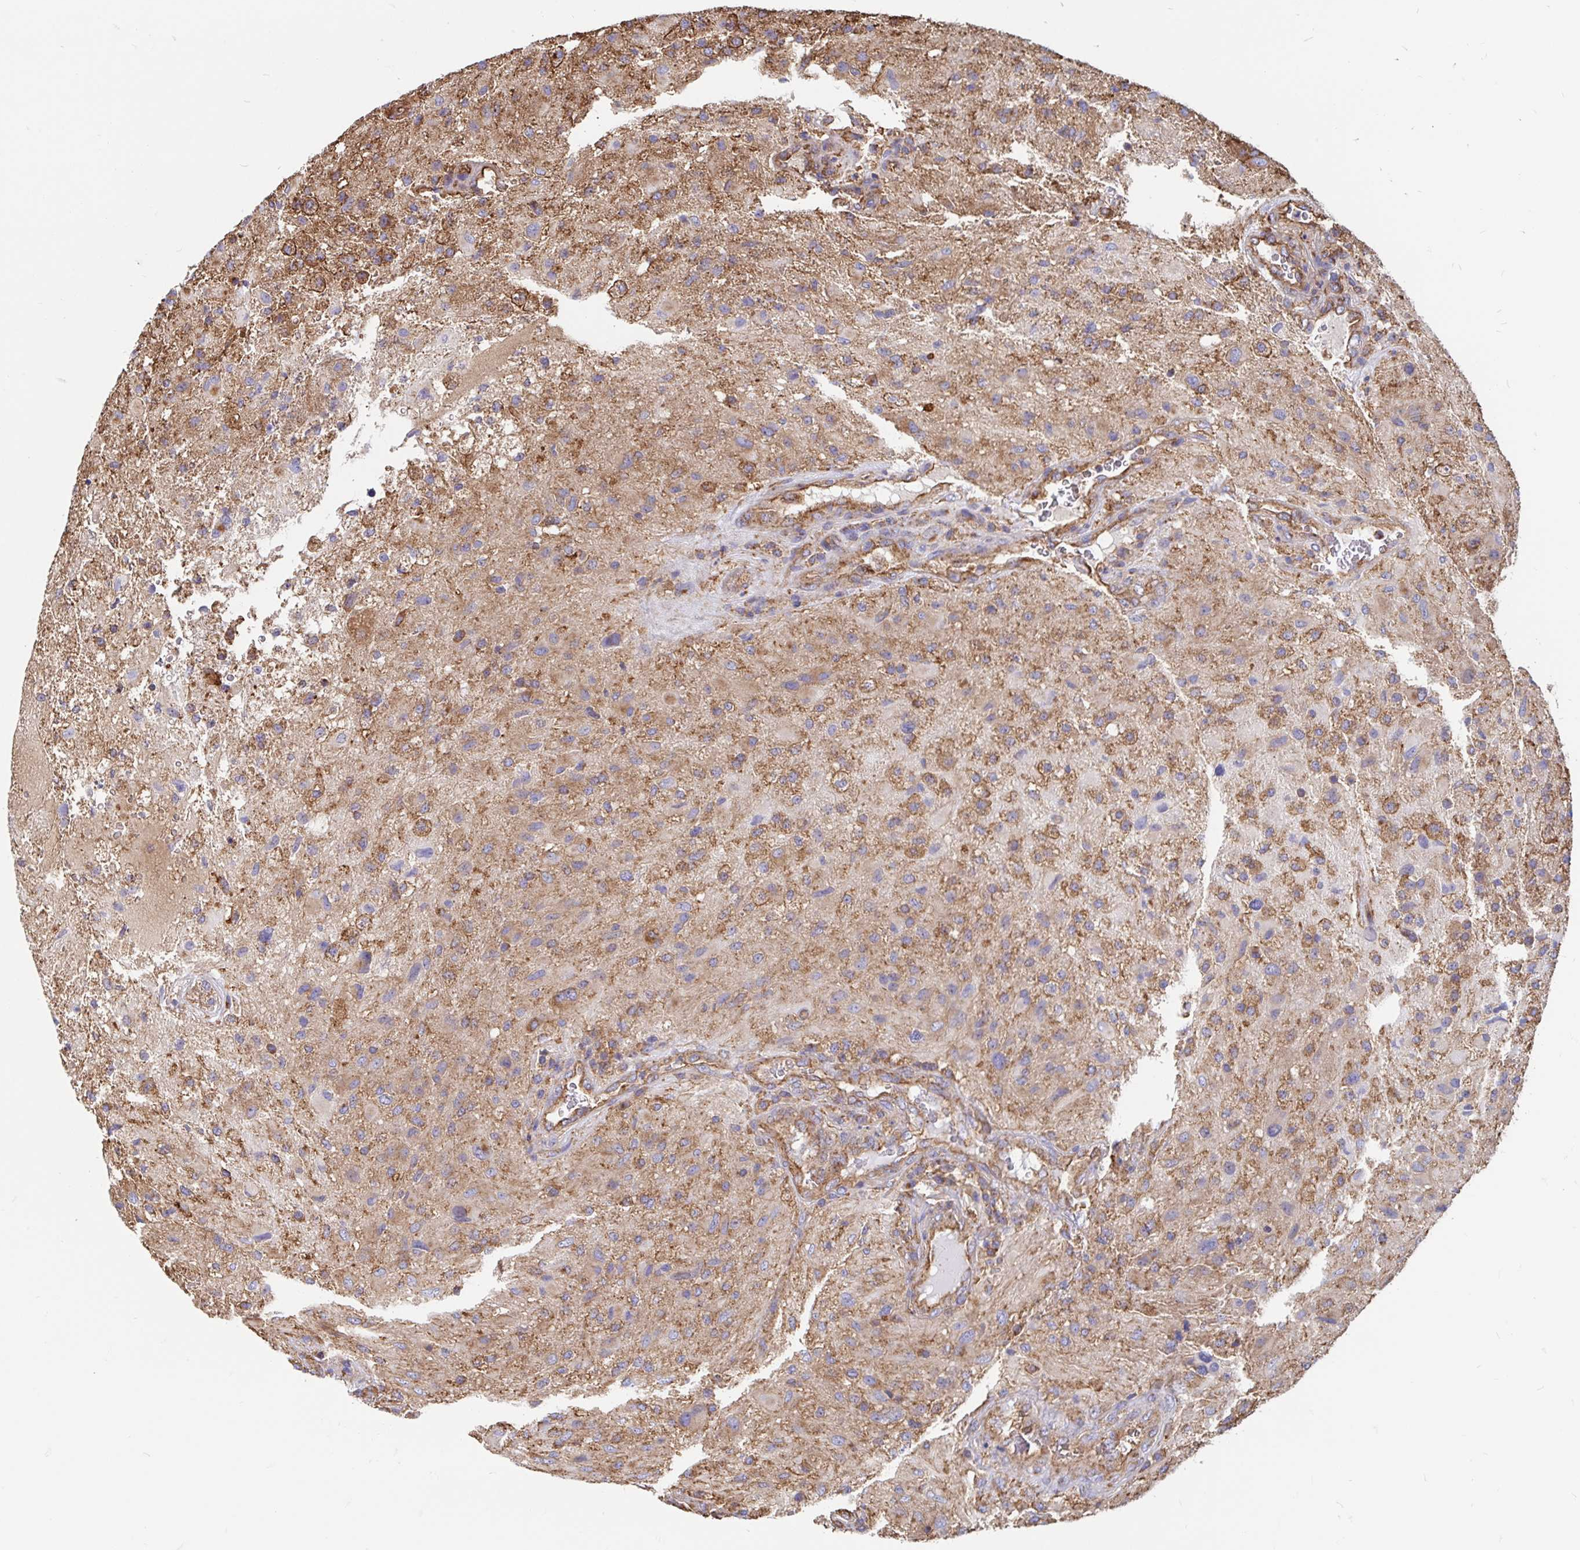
{"staining": {"intensity": "moderate", "quantity": ">75%", "location": "cytoplasmic/membranous"}, "tissue": "glioma", "cell_type": "Tumor cells", "image_type": "cancer", "snomed": [{"axis": "morphology", "description": "Glioma, malignant, High grade"}, {"axis": "topography", "description": "Brain"}], "caption": "High-power microscopy captured an IHC image of malignant high-grade glioma, revealing moderate cytoplasmic/membranous positivity in approximately >75% of tumor cells. The protein of interest is stained brown, and the nuclei are stained in blue (DAB (3,3'-diaminobenzidine) IHC with brightfield microscopy, high magnification).", "gene": "CLTC", "patient": {"sex": "male", "age": 53}}